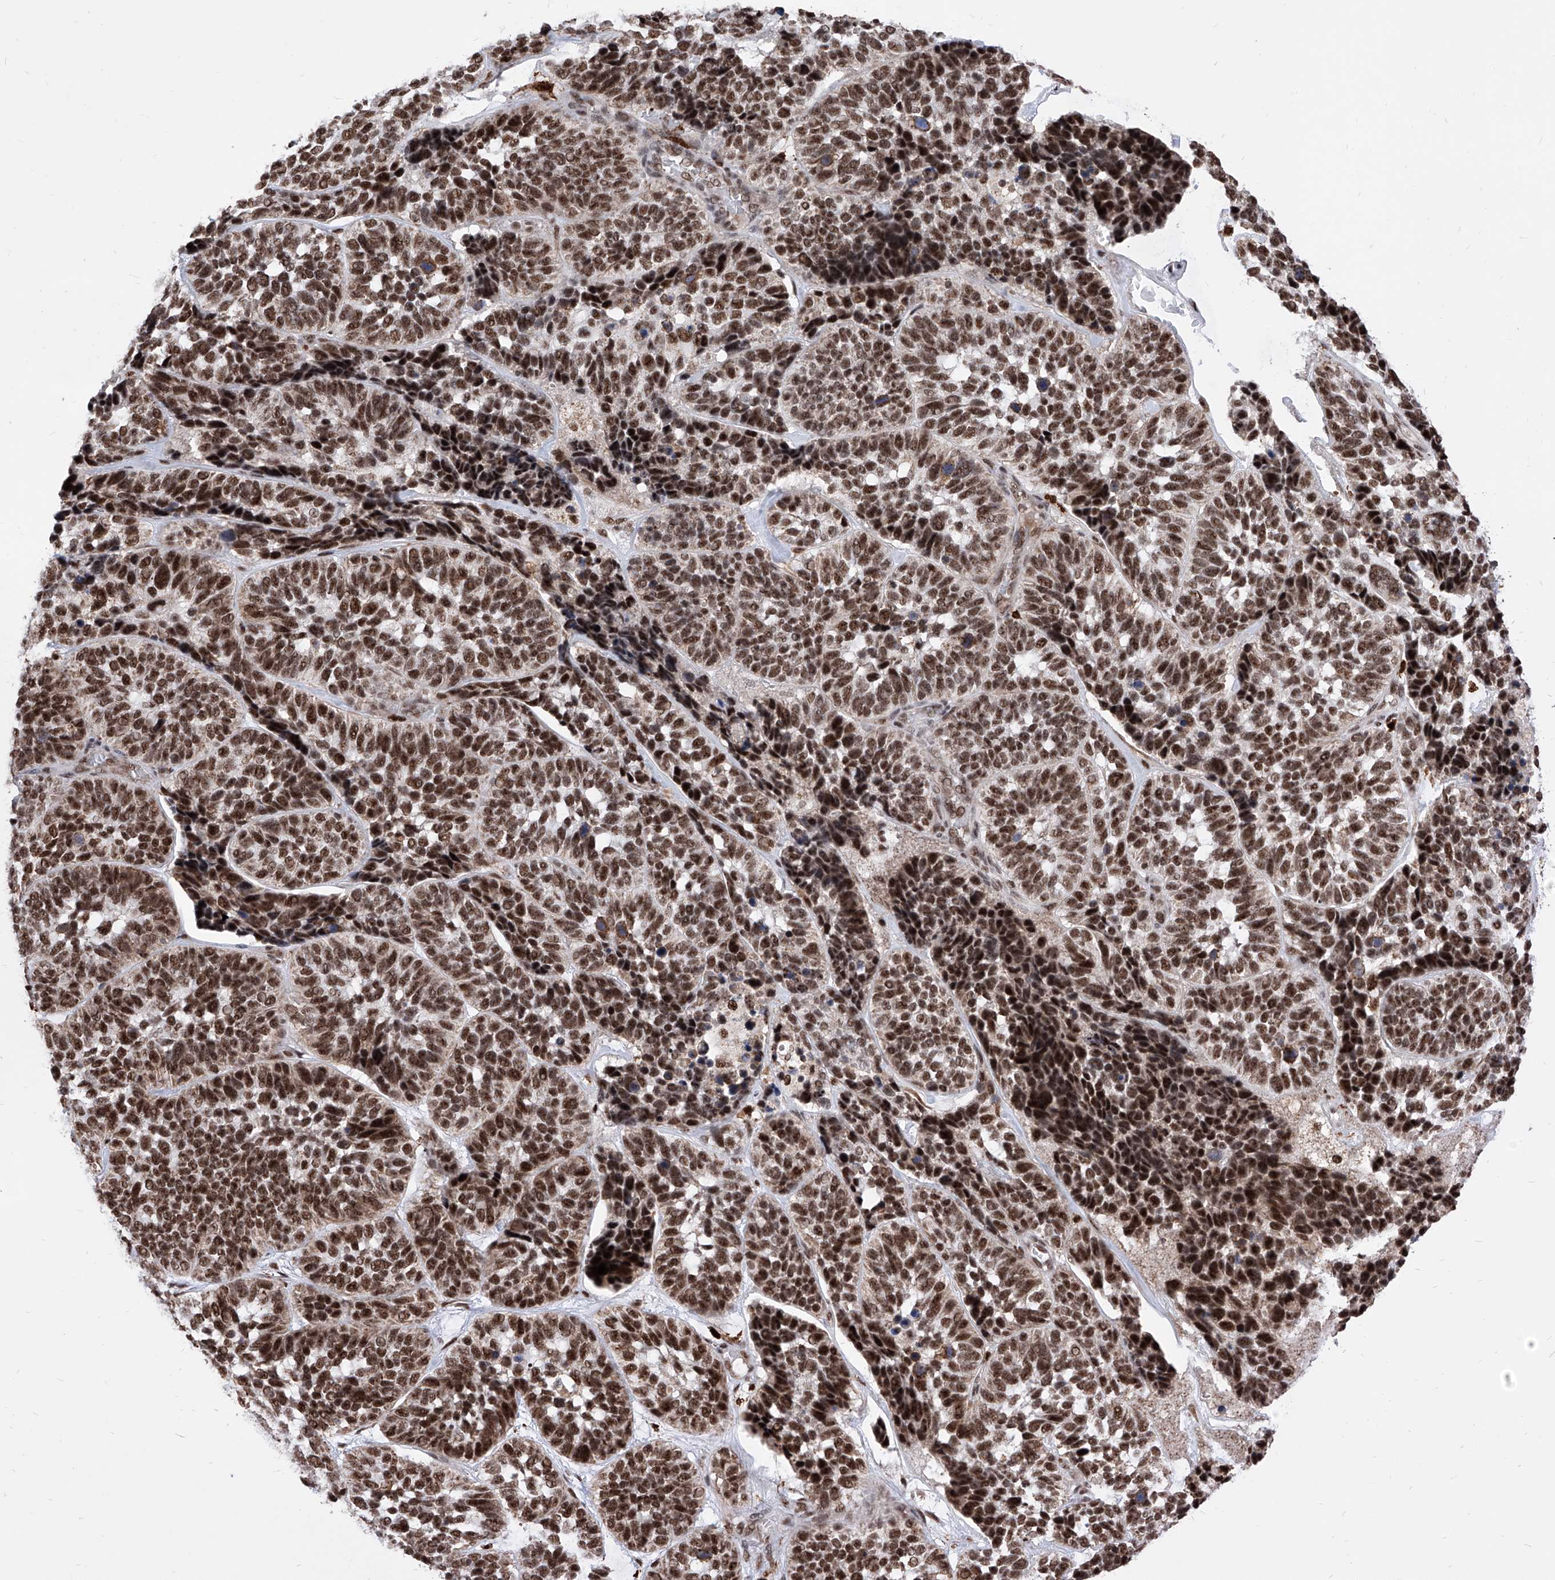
{"staining": {"intensity": "strong", "quantity": ">75%", "location": "nuclear"}, "tissue": "skin cancer", "cell_type": "Tumor cells", "image_type": "cancer", "snomed": [{"axis": "morphology", "description": "Basal cell carcinoma"}, {"axis": "topography", "description": "Skin"}], "caption": "IHC of human skin cancer (basal cell carcinoma) shows high levels of strong nuclear staining in approximately >75% of tumor cells.", "gene": "PHF5A", "patient": {"sex": "male", "age": 62}}